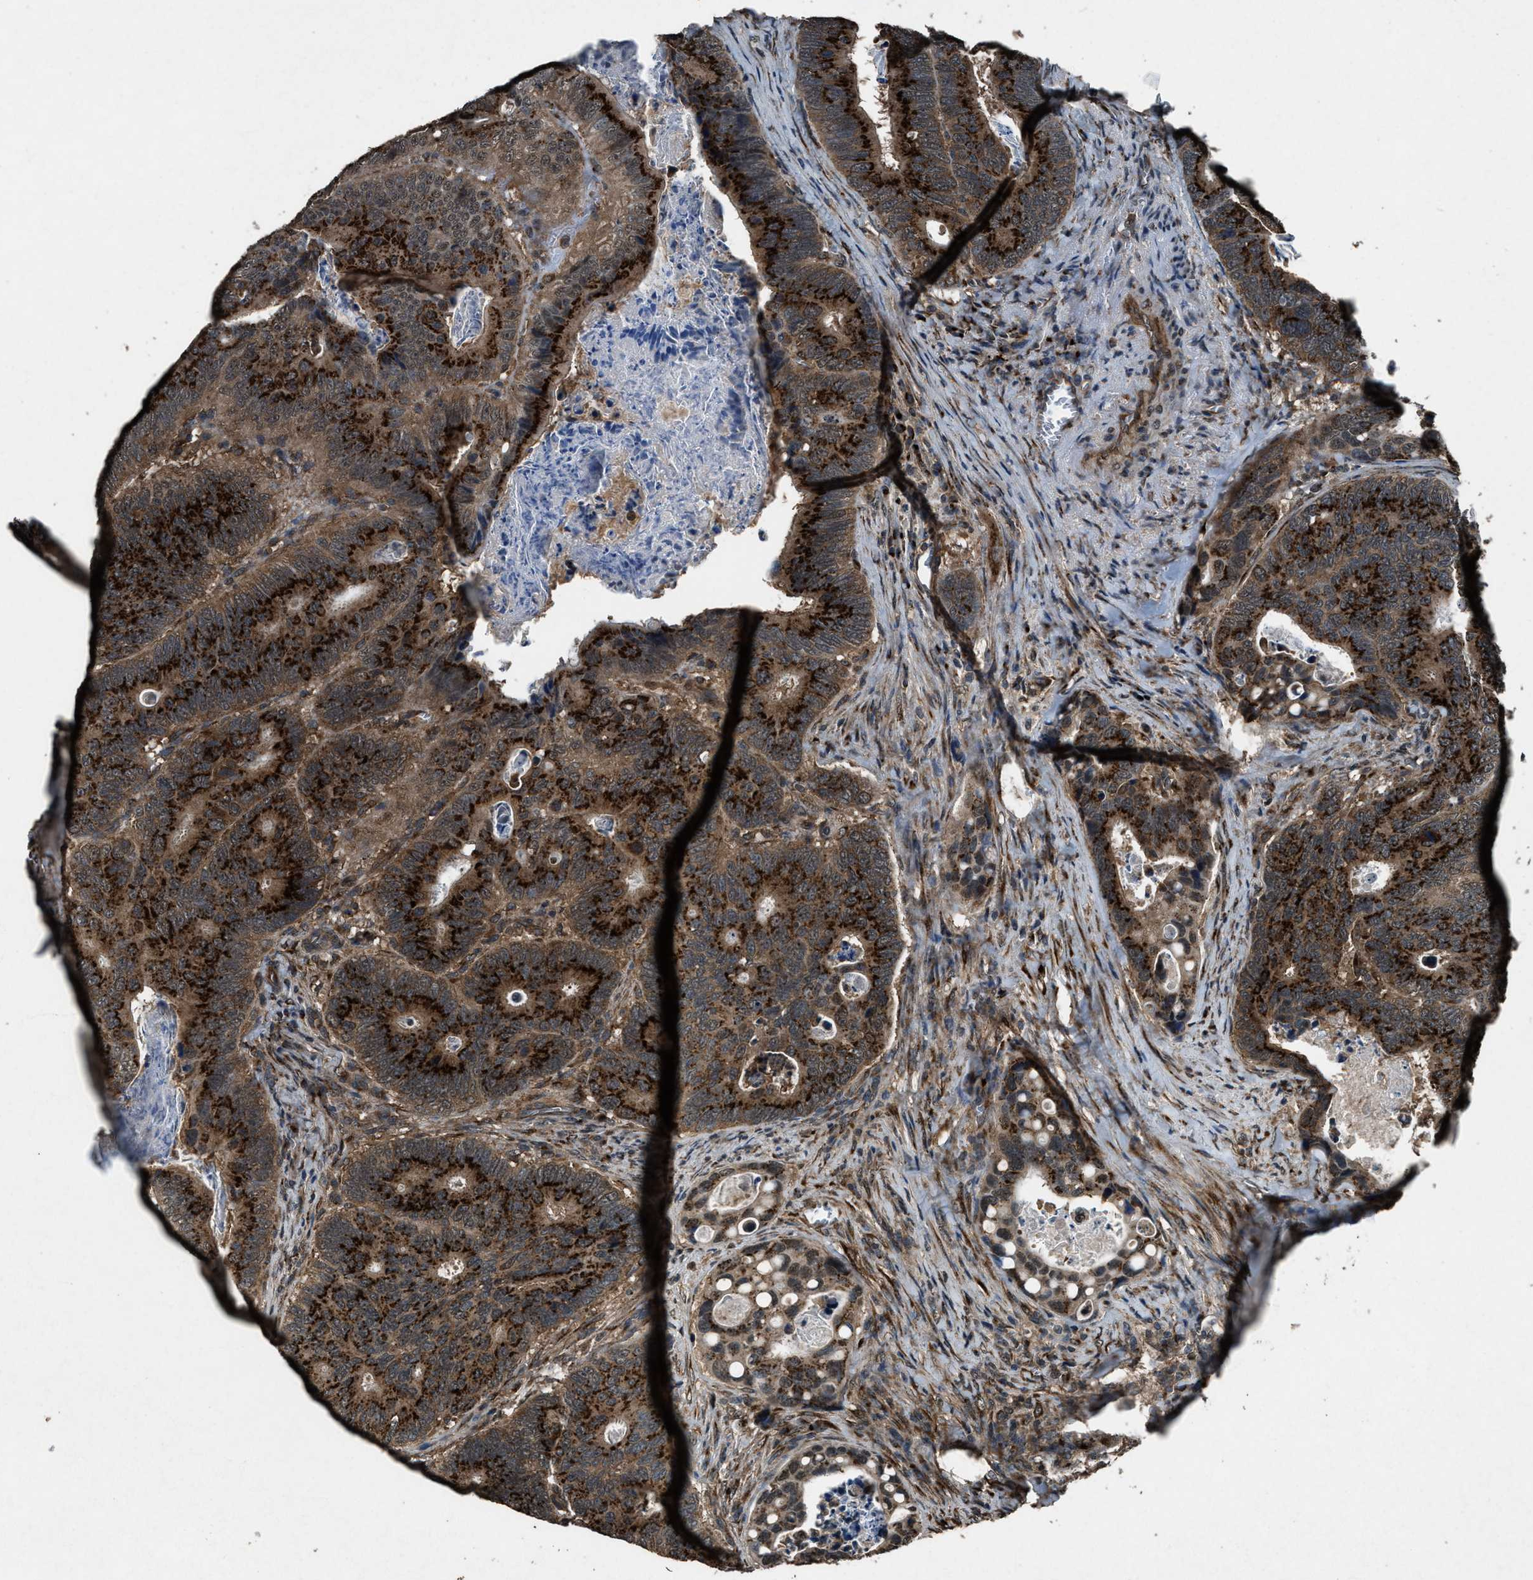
{"staining": {"intensity": "strong", "quantity": ">75%", "location": "cytoplasmic/membranous"}, "tissue": "colorectal cancer", "cell_type": "Tumor cells", "image_type": "cancer", "snomed": [{"axis": "morphology", "description": "Inflammation, NOS"}, {"axis": "morphology", "description": "Adenocarcinoma, NOS"}, {"axis": "topography", "description": "Colon"}], "caption": "A high amount of strong cytoplasmic/membranous positivity is identified in about >75% of tumor cells in adenocarcinoma (colorectal) tissue.", "gene": "SLC38A10", "patient": {"sex": "male", "age": 72}}